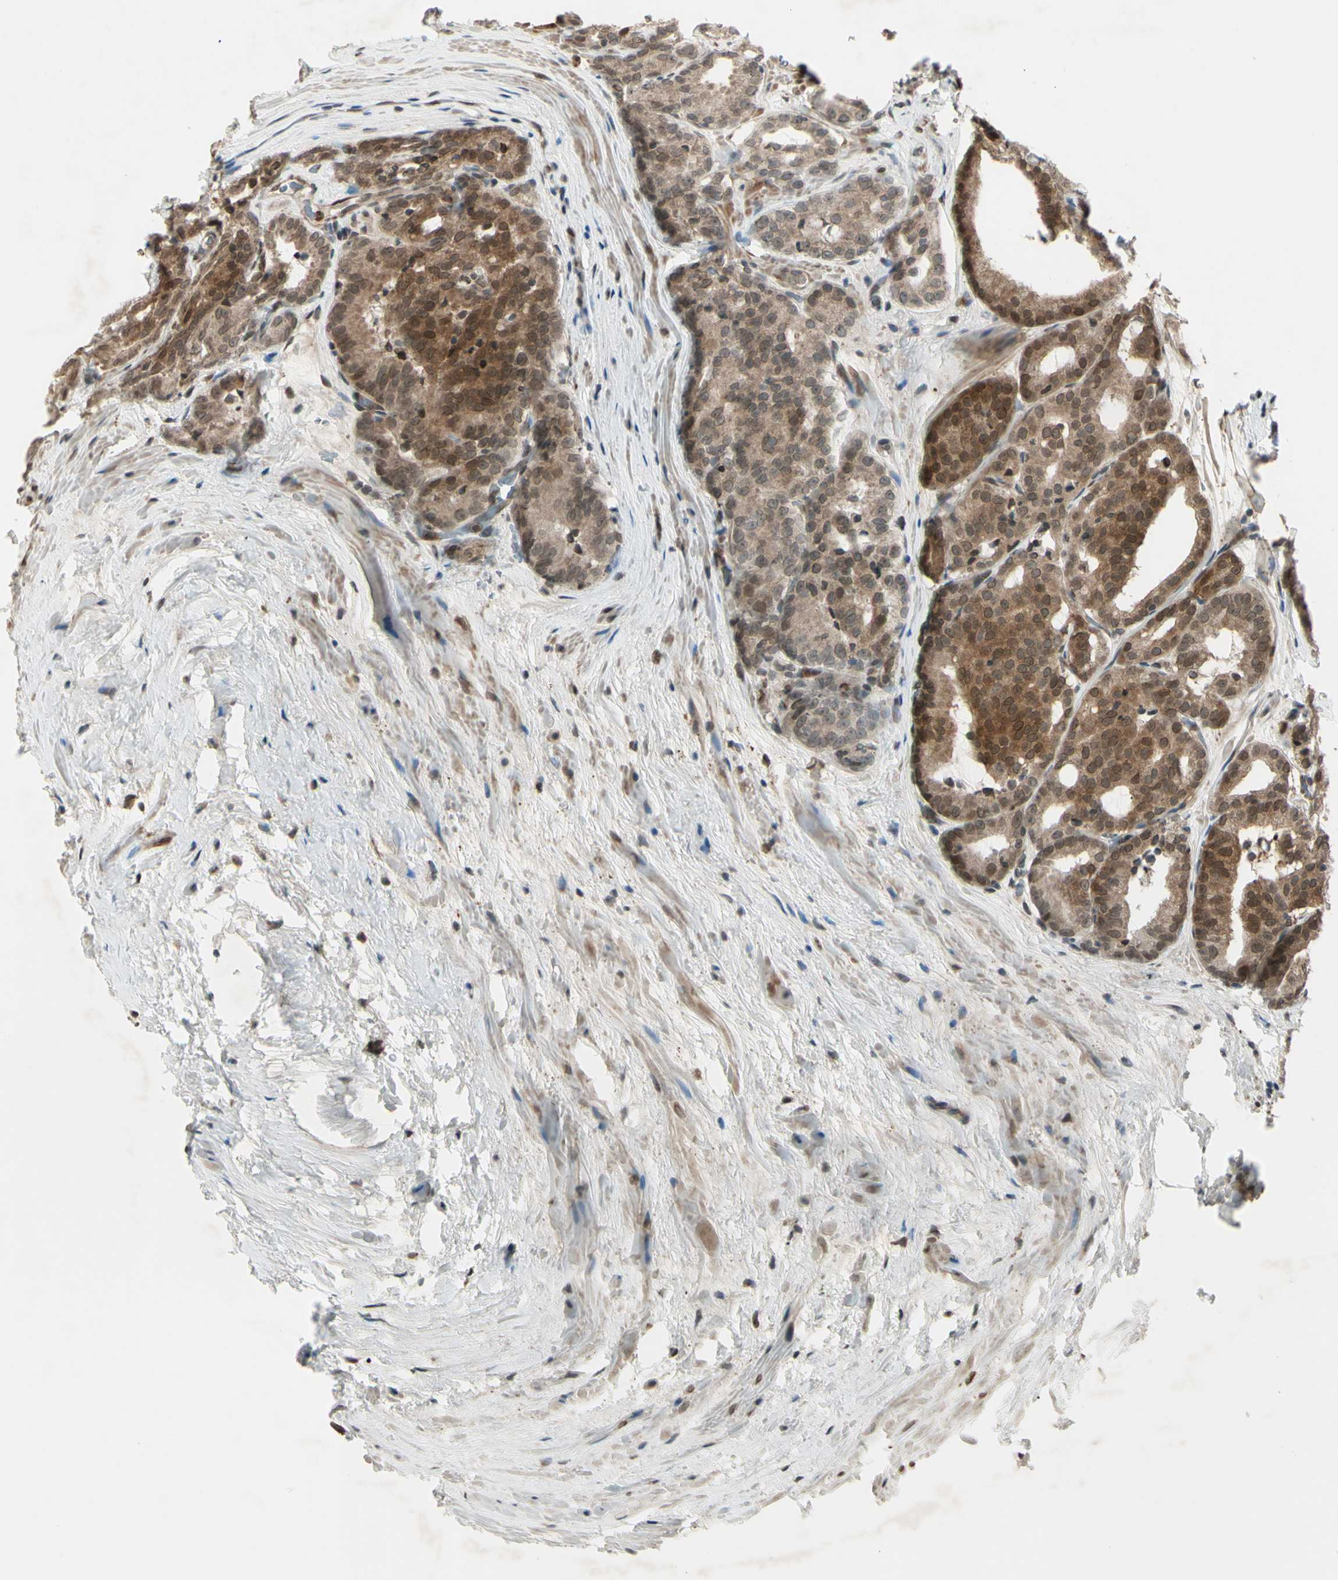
{"staining": {"intensity": "moderate", "quantity": ">75%", "location": "cytoplasmic/membranous,nuclear"}, "tissue": "prostate cancer", "cell_type": "Tumor cells", "image_type": "cancer", "snomed": [{"axis": "morphology", "description": "Adenocarcinoma, High grade"}, {"axis": "topography", "description": "Prostate"}], "caption": "High-power microscopy captured an immunohistochemistry (IHC) histopathology image of prostate adenocarcinoma (high-grade), revealing moderate cytoplasmic/membranous and nuclear staining in about >75% of tumor cells. Using DAB (3,3'-diaminobenzidine) (brown) and hematoxylin (blue) stains, captured at high magnification using brightfield microscopy.", "gene": "MLF2", "patient": {"sex": "male", "age": 64}}